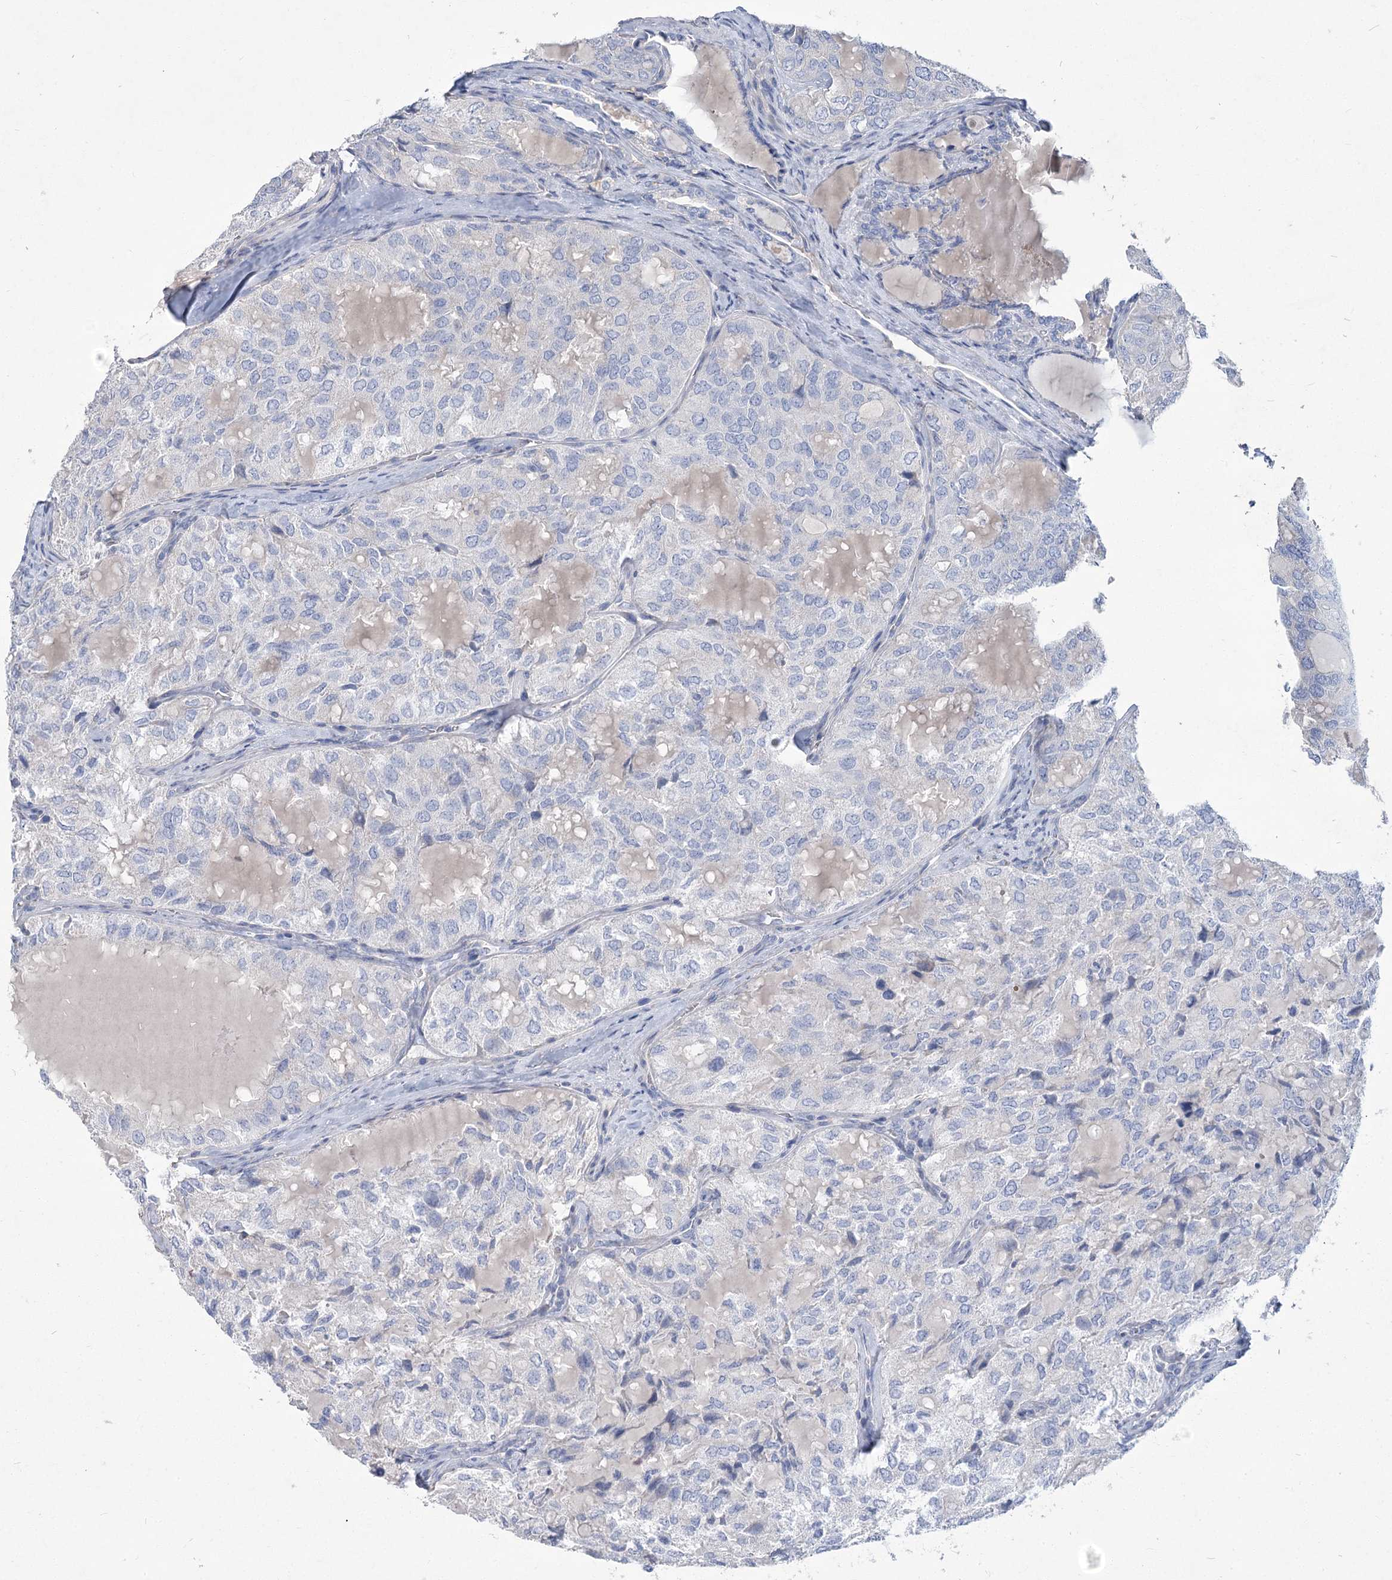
{"staining": {"intensity": "negative", "quantity": "none", "location": "none"}, "tissue": "thyroid cancer", "cell_type": "Tumor cells", "image_type": "cancer", "snomed": [{"axis": "morphology", "description": "Follicular adenoma carcinoma, NOS"}, {"axis": "topography", "description": "Thyroid gland"}], "caption": "The immunohistochemistry (IHC) image has no significant staining in tumor cells of thyroid follicular adenoma carcinoma tissue.", "gene": "SLC9A3", "patient": {"sex": "male", "age": 75}}